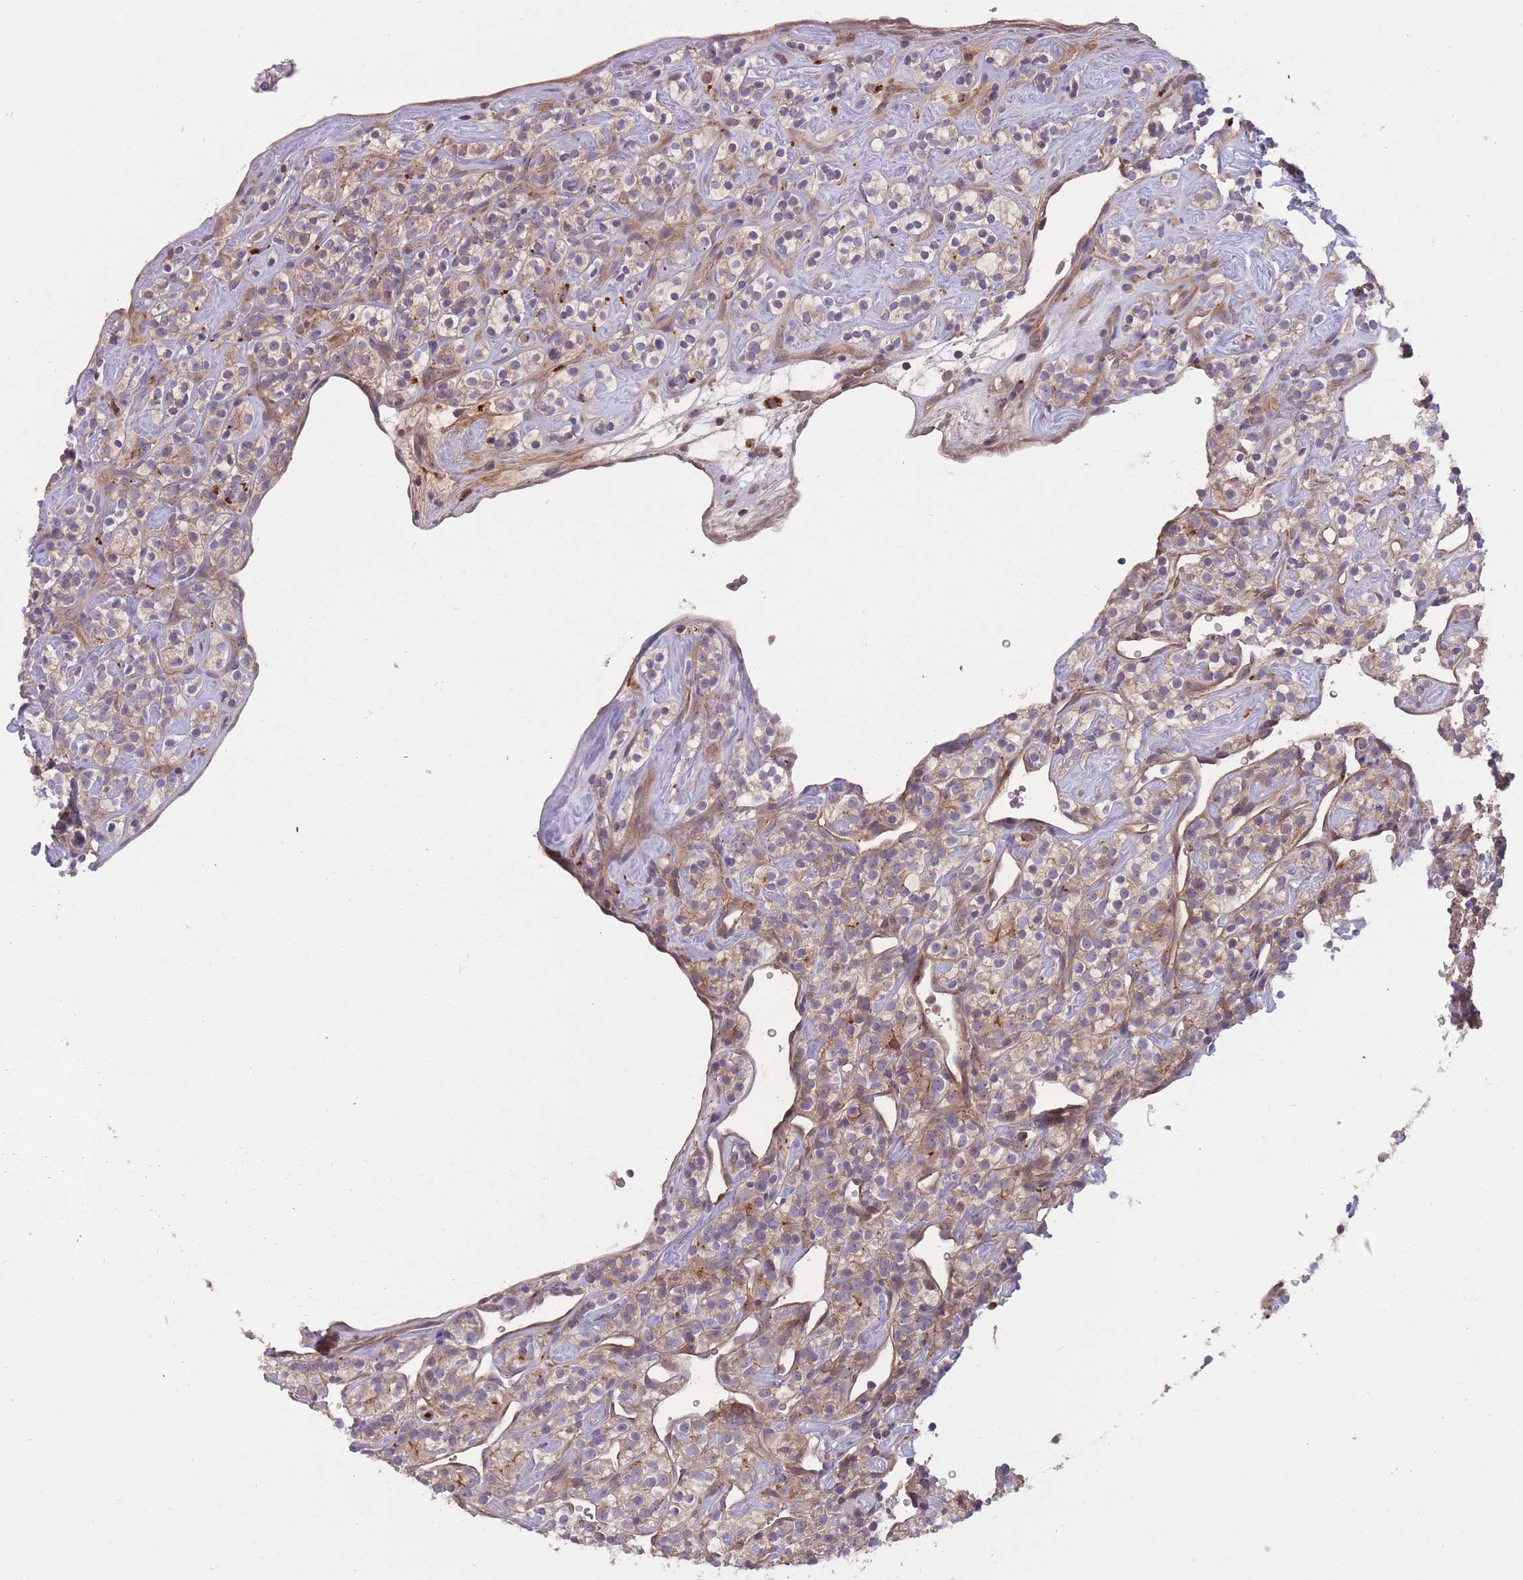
{"staining": {"intensity": "weak", "quantity": ">75%", "location": "cytoplasmic/membranous"}, "tissue": "renal cancer", "cell_type": "Tumor cells", "image_type": "cancer", "snomed": [{"axis": "morphology", "description": "Adenocarcinoma, NOS"}, {"axis": "topography", "description": "Kidney"}], "caption": "DAB immunohistochemical staining of adenocarcinoma (renal) exhibits weak cytoplasmic/membranous protein expression in about >75% of tumor cells.", "gene": "ITPKC", "patient": {"sex": "male", "age": 77}}